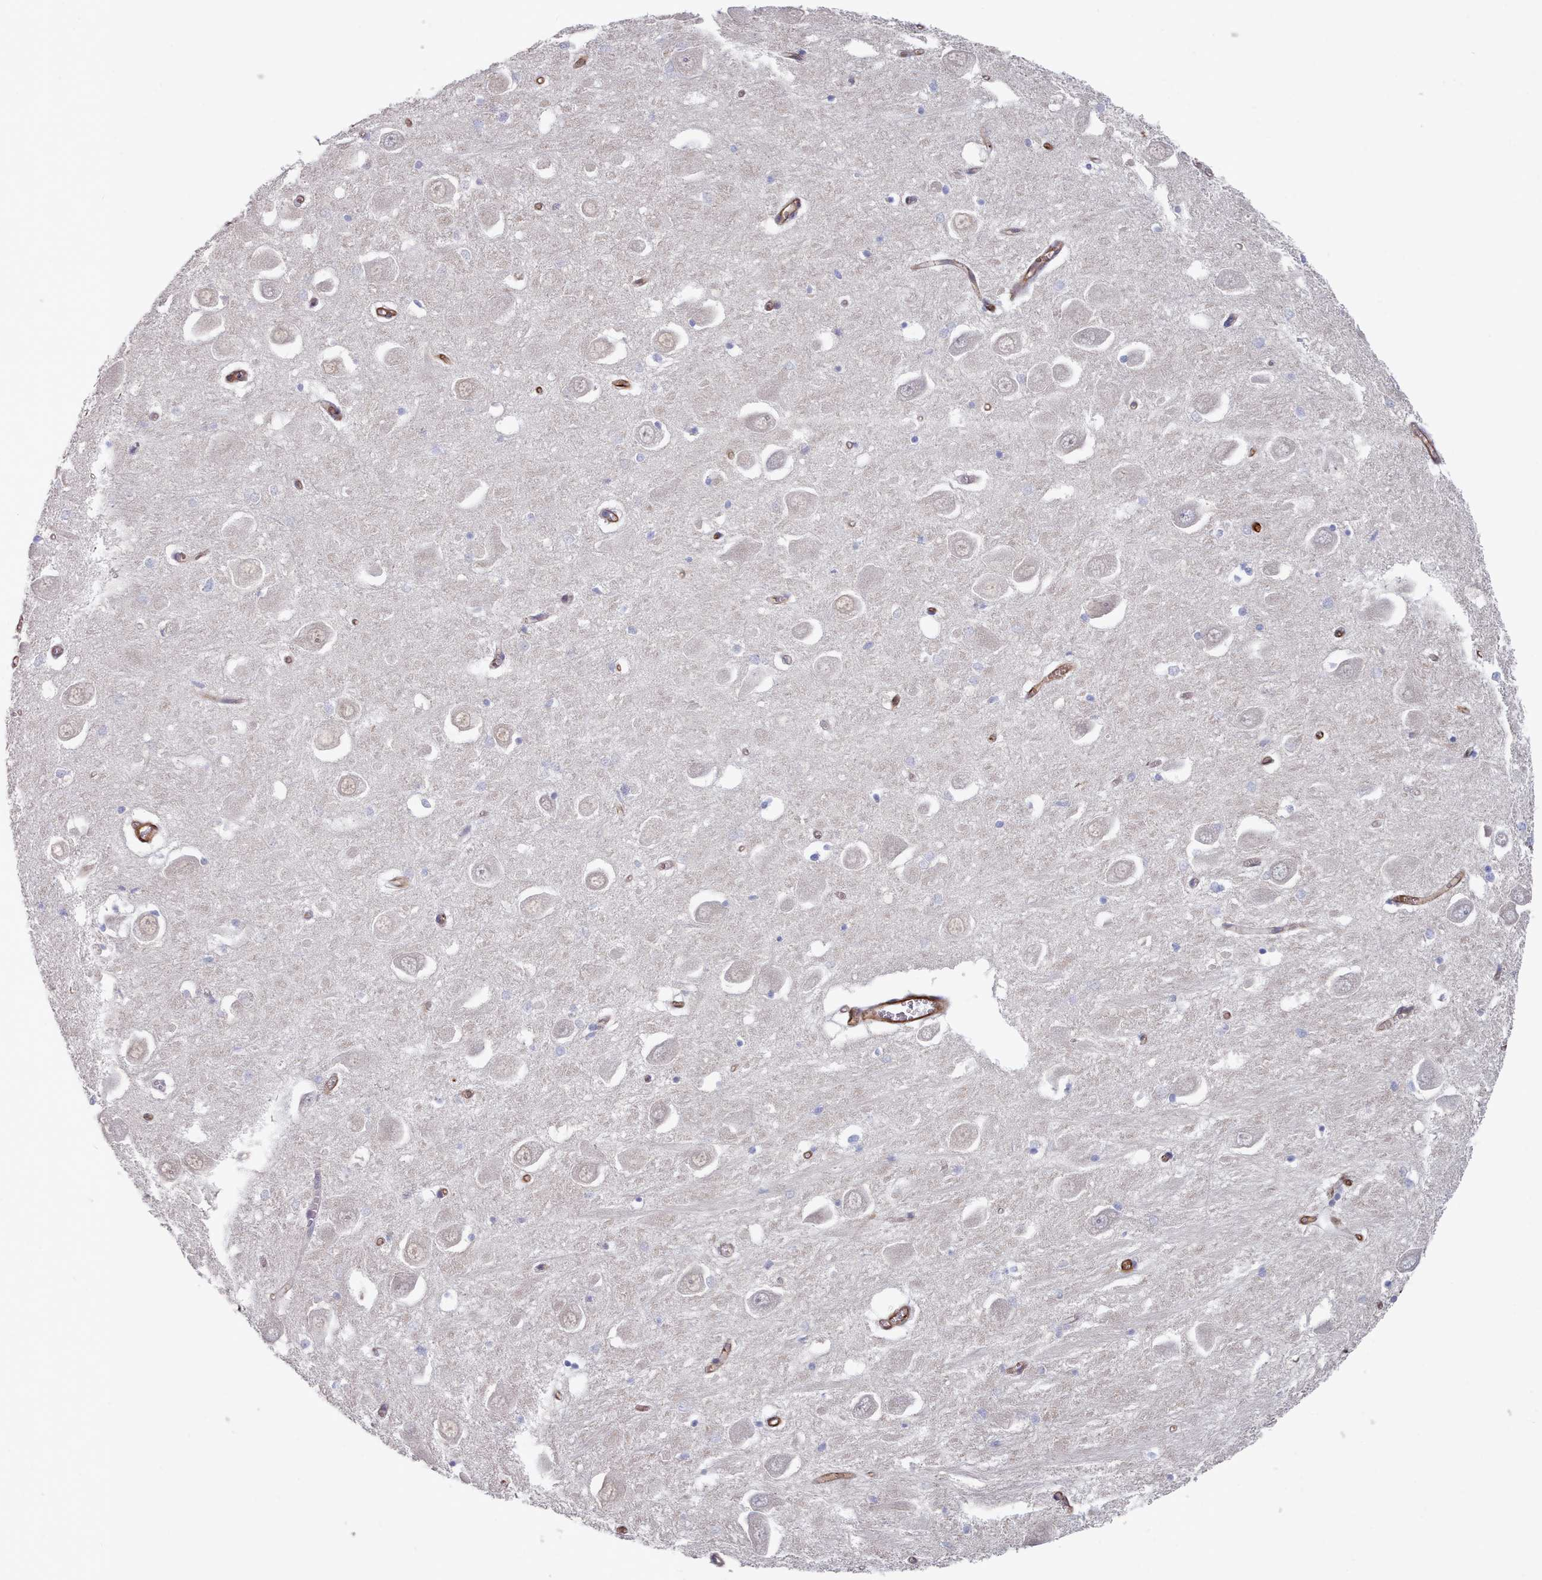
{"staining": {"intensity": "negative", "quantity": "none", "location": "none"}, "tissue": "hippocampus", "cell_type": "Glial cells", "image_type": "normal", "snomed": [{"axis": "morphology", "description": "Normal tissue, NOS"}, {"axis": "topography", "description": "Hippocampus"}], "caption": "IHC of unremarkable human hippocampus shows no expression in glial cells.", "gene": "G6PC1", "patient": {"sex": "male", "age": 70}}